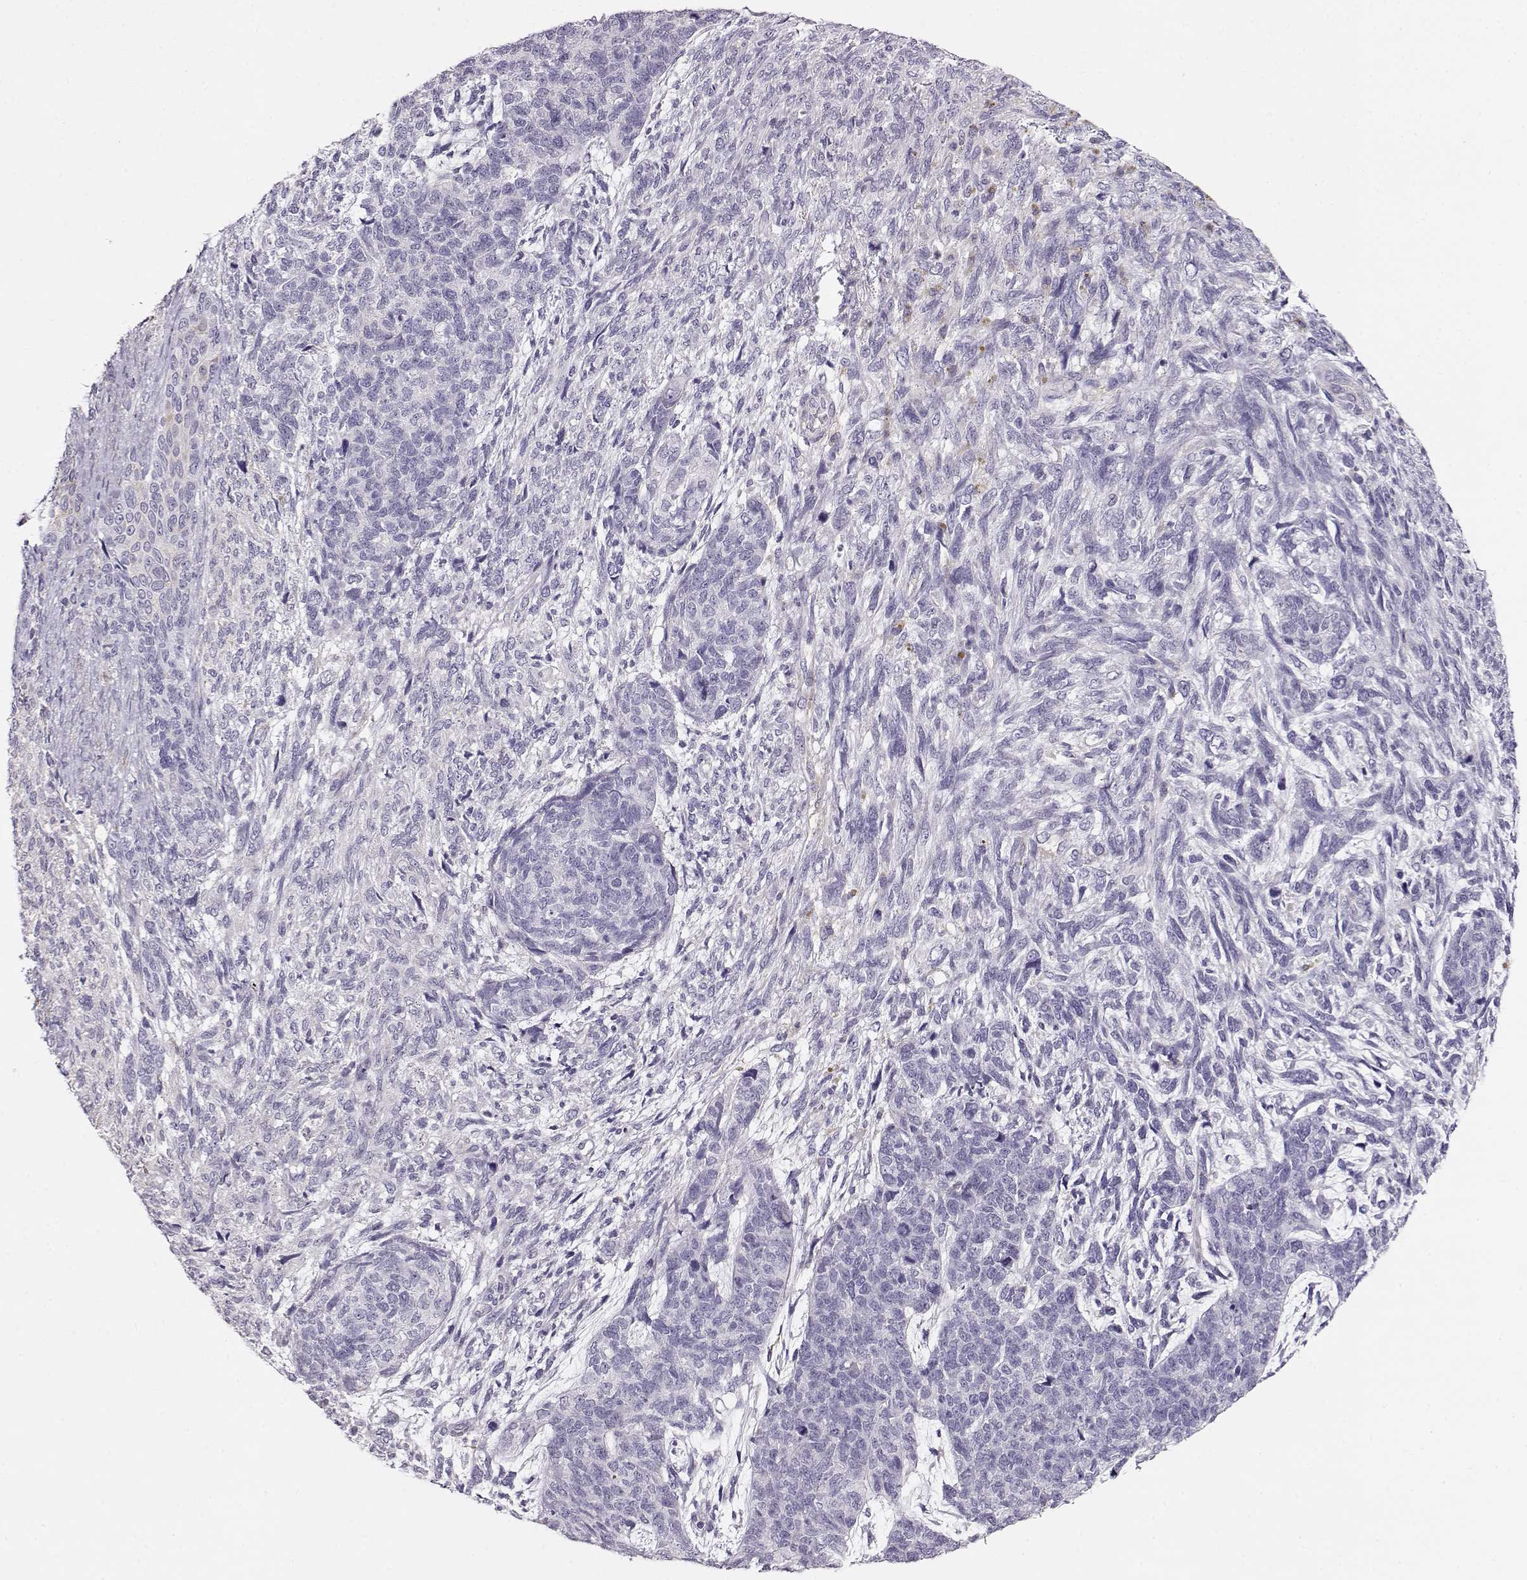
{"staining": {"intensity": "negative", "quantity": "none", "location": "none"}, "tissue": "cervical cancer", "cell_type": "Tumor cells", "image_type": "cancer", "snomed": [{"axis": "morphology", "description": "Squamous cell carcinoma, NOS"}, {"axis": "topography", "description": "Cervix"}], "caption": "The histopathology image displays no significant staining in tumor cells of cervical cancer.", "gene": "RBM44", "patient": {"sex": "female", "age": 63}}